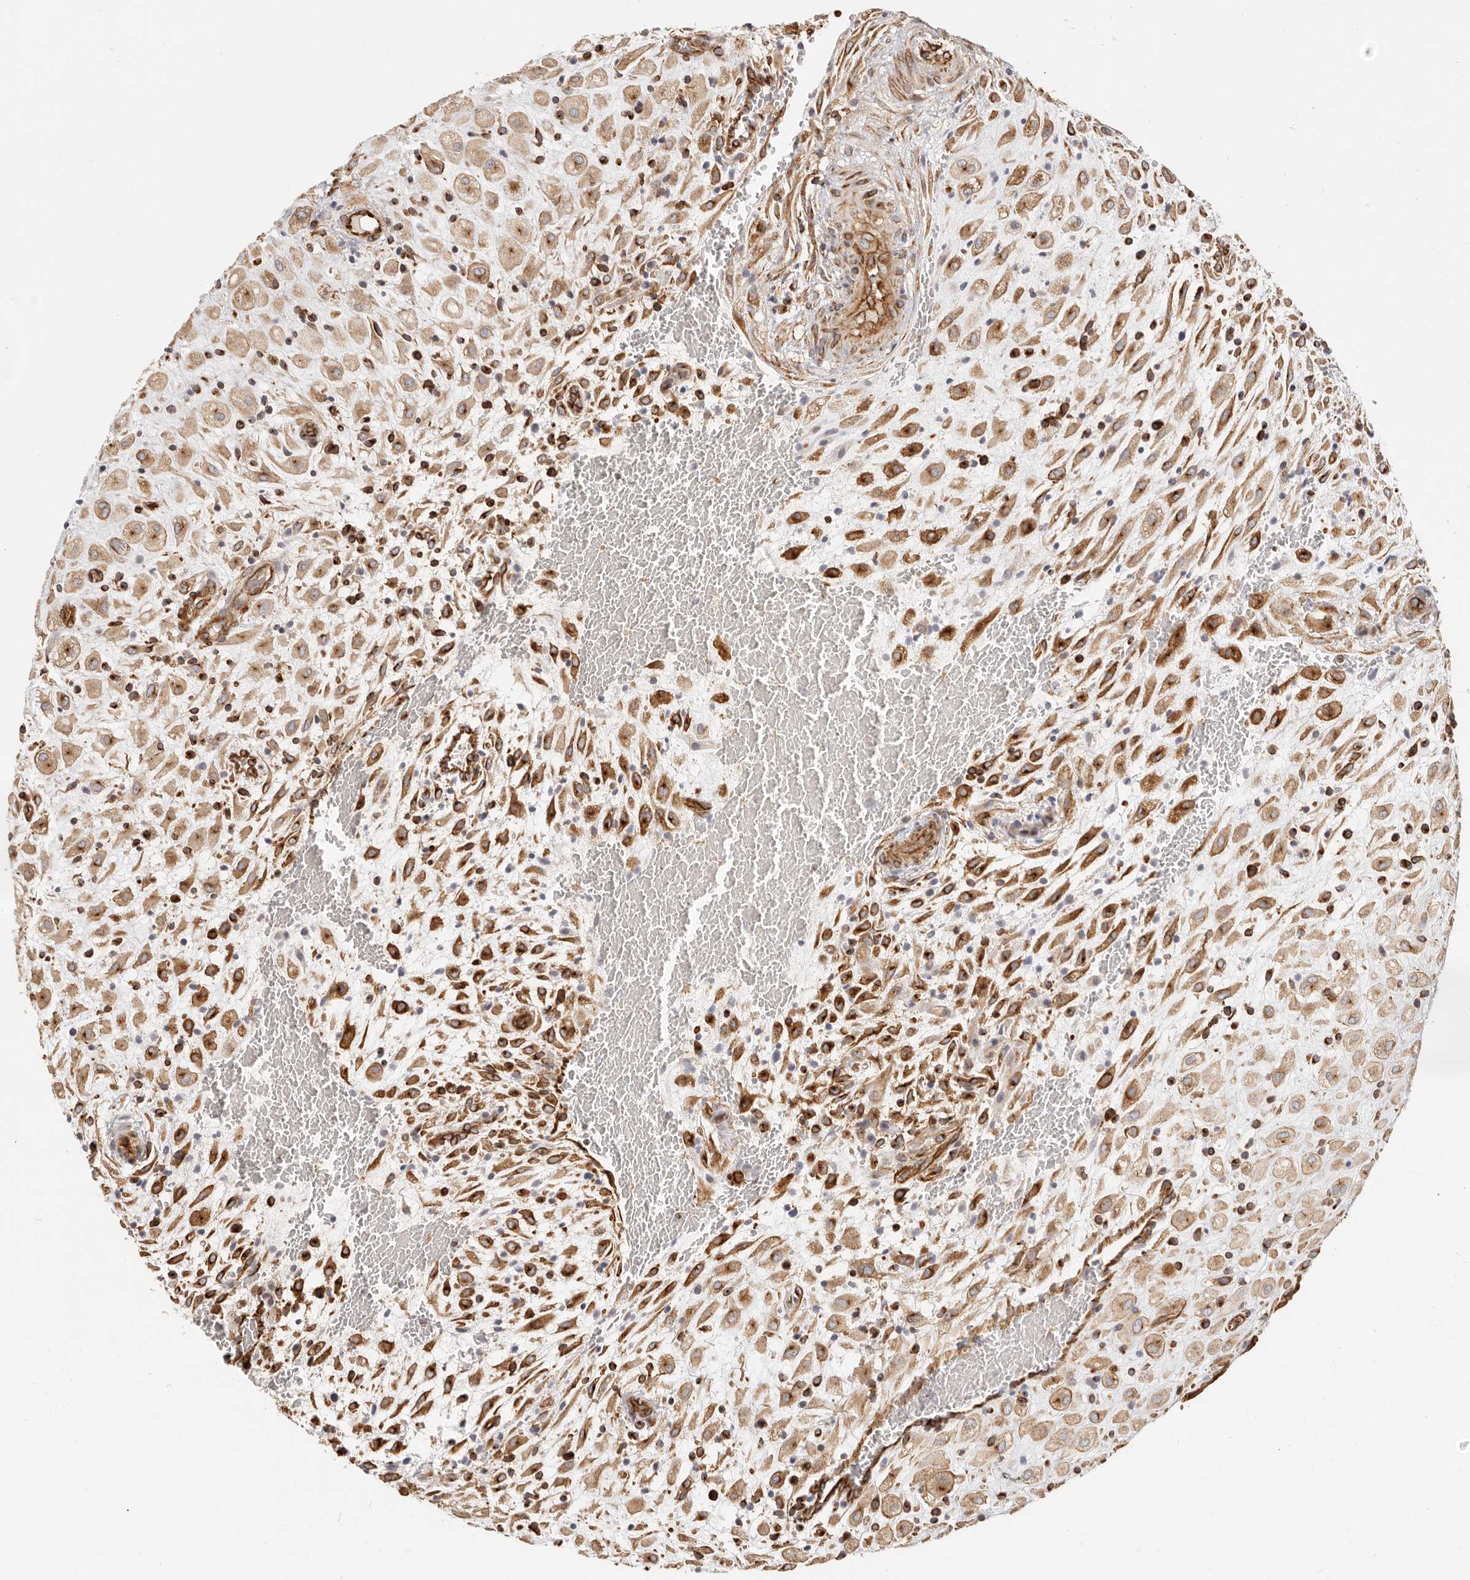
{"staining": {"intensity": "strong", "quantity": ">75%", "location": "cytoplasmic/membranous"}, "tissue": "placenta", "cell_type": "Decidual cells", "image_type": "normal", "snomed": [{"axis": "morphology", "description": "Normal tissue, NOS"}, {"axis": "topography", "description": "Placenta"}], "caption": "Brown immunohistochemical staining in normal placenta demonstrates strong cytoplasmic/membranous expression in approximately >75% of decidual cells. (Stains: DAB (3,3'-diaminobenzidine) in brown, nuclei in blue, Microscopy: brightfield microscopy at high magnification).", "gene": "DTNBP1", "patient": {"sex": "female", "age": 35}}